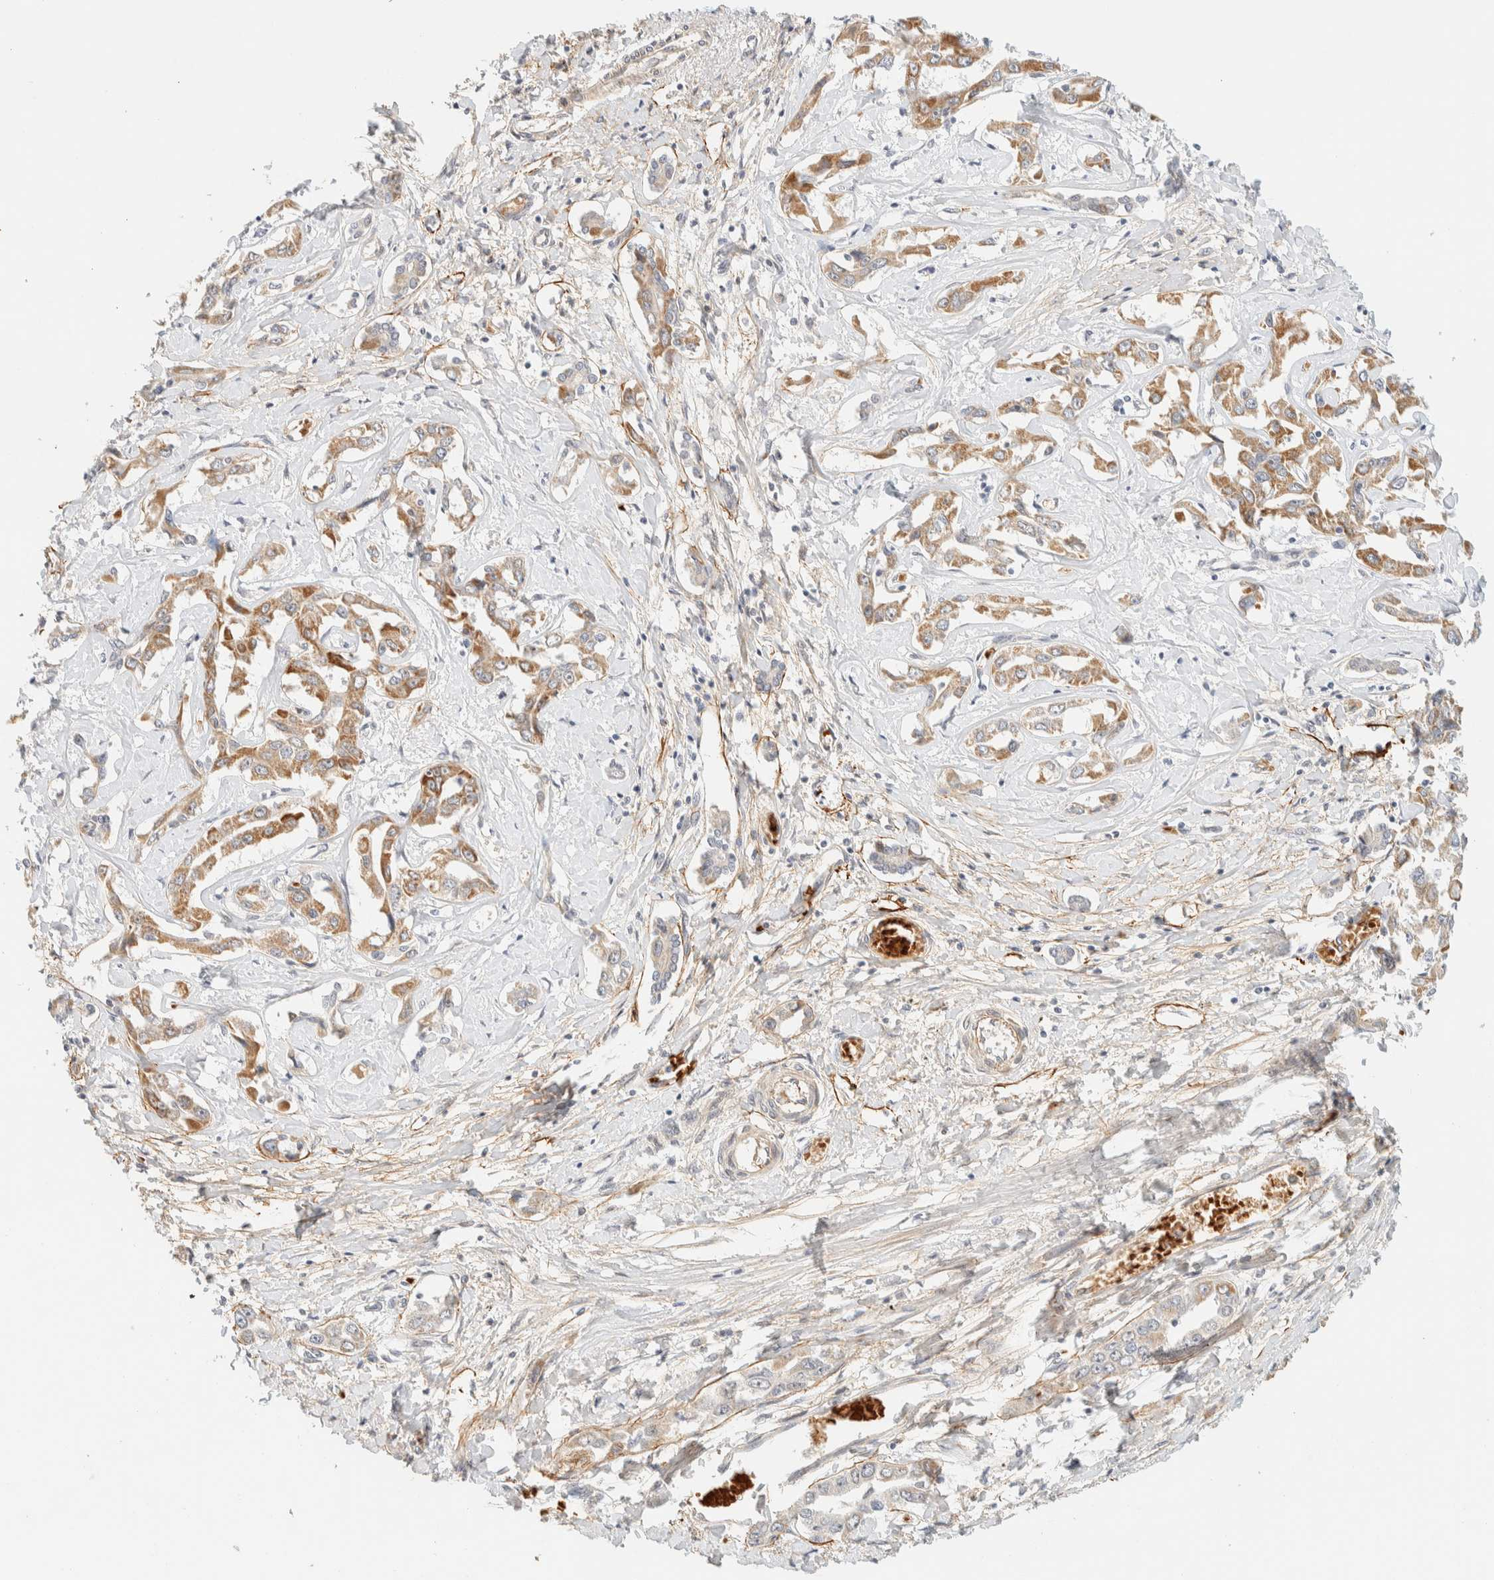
{"staining": {"intensity": "moderate", "quantity": ">75%", "location": "cytoplasmic/membranous"}, "tissue": "liver cancer", "cell_type": "Tumor cells", "image_type": "cancer", "snomed": [{"axis": "morphology", "description": "Cholangiocarcinoma"}, {"axis": "topography", "description": "Liver"}], "caption": "IHC image of neoplastic tissue: liver cholangiocarcinoma stained using IHC exhibits medium levels of moderate protein expression localized specifically in the cytoplasmic/membranous of tumor cells, appearing as a cytoplasmic/membranous brown color.", "gene": "TNK1", "patient": {"sex": "male", "age": 59}}